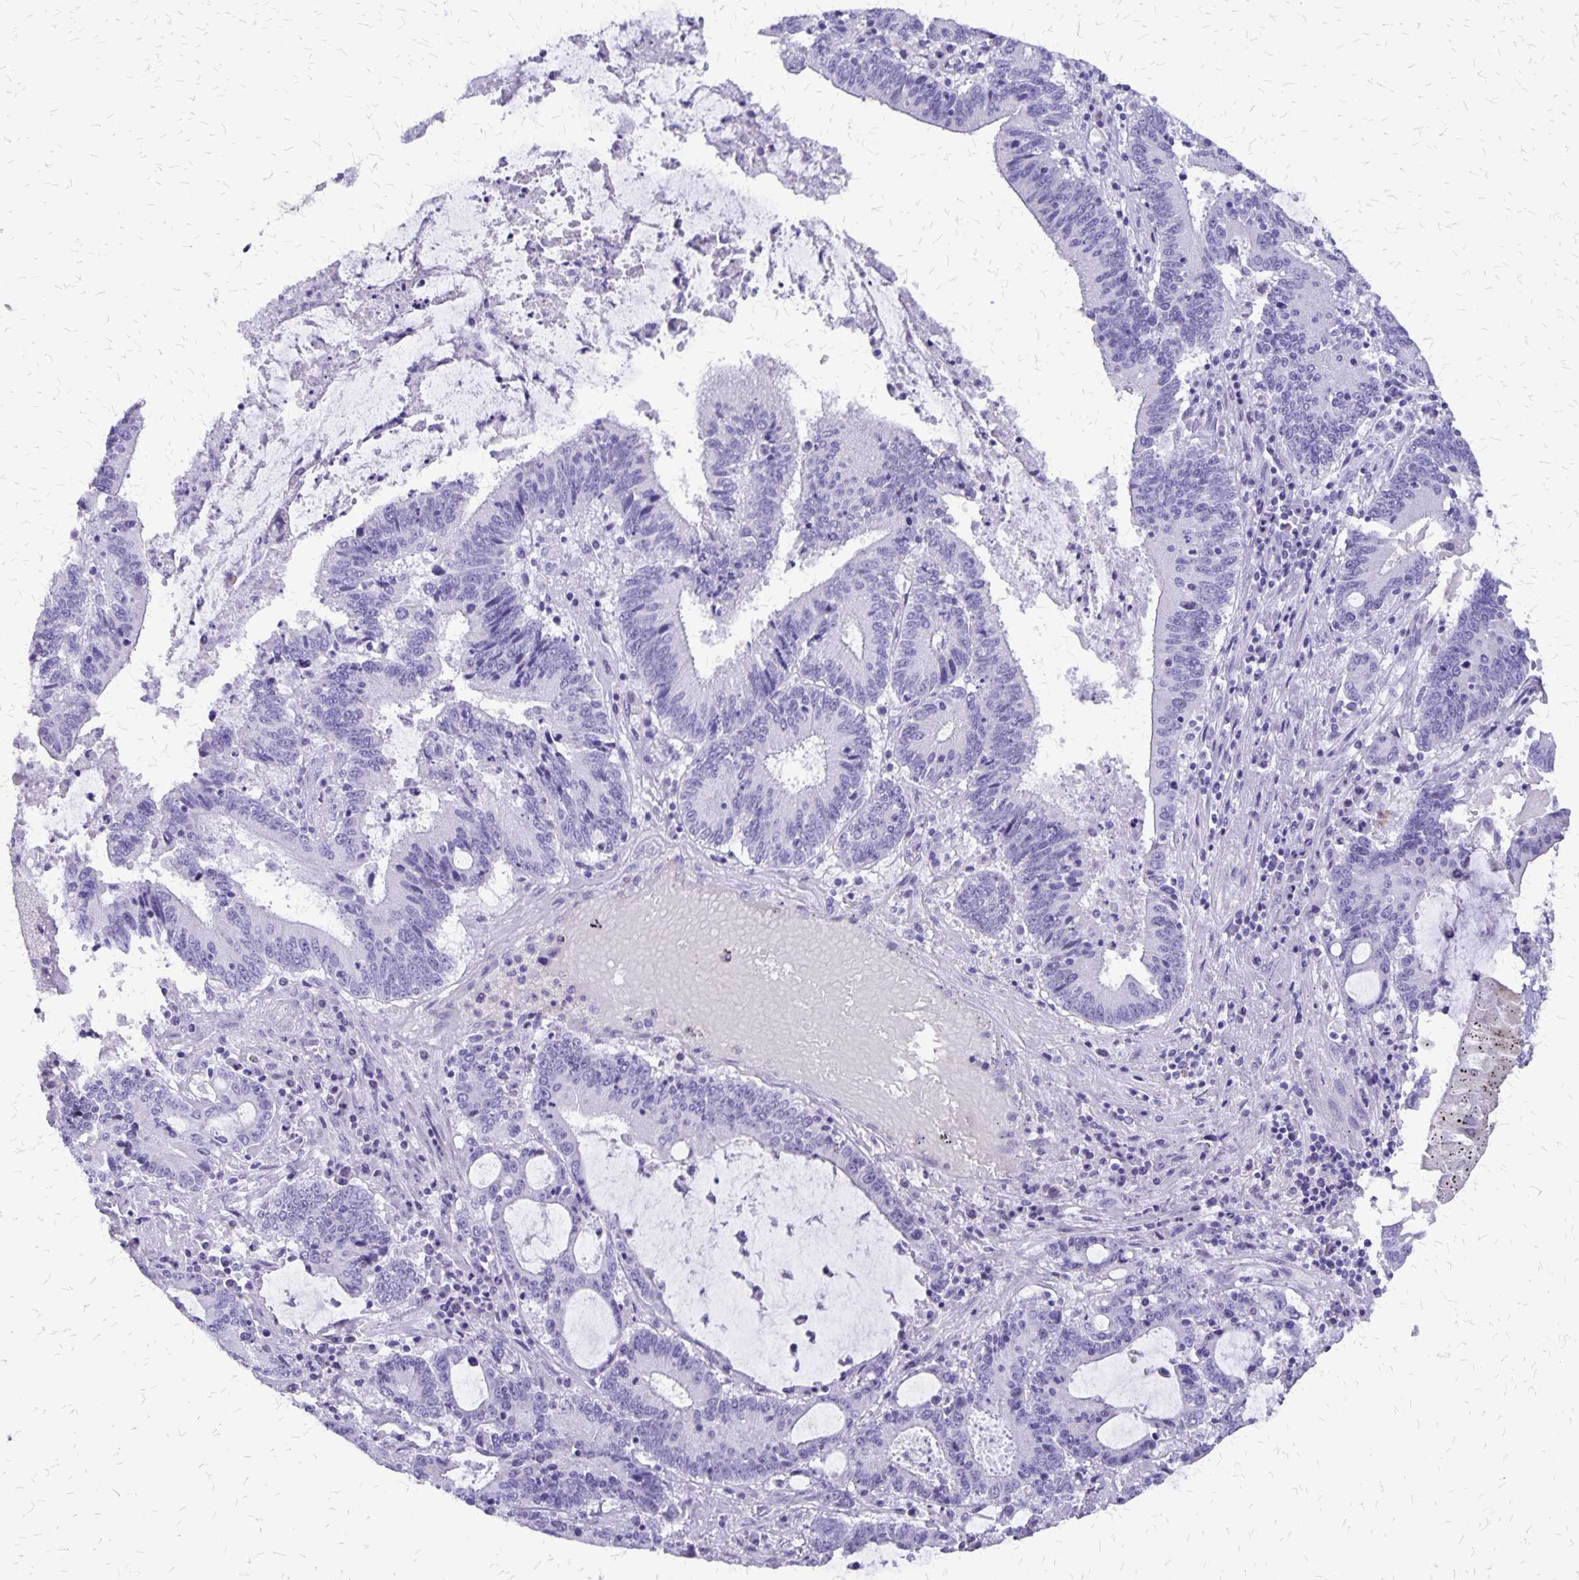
{"staining": {"intensity": "negative", "quantity": "none", "location": "none"}, "tissue": "stomach cancer", "cell_type": "Tumor cells", "image_type": "cancer", "snomed": [{"axis": "morphology", "description": "Adenocarcinoma, NOS"}, {"axis": "topography", "description": "Stomach, upper"}], "caption": "Adenocarcinoma (stomach) stained for a protein using immunohistochemistry displays no staining tumor cells.", "gene": "SLC13A2", "patient": {"sex": "male", "age": 68}}